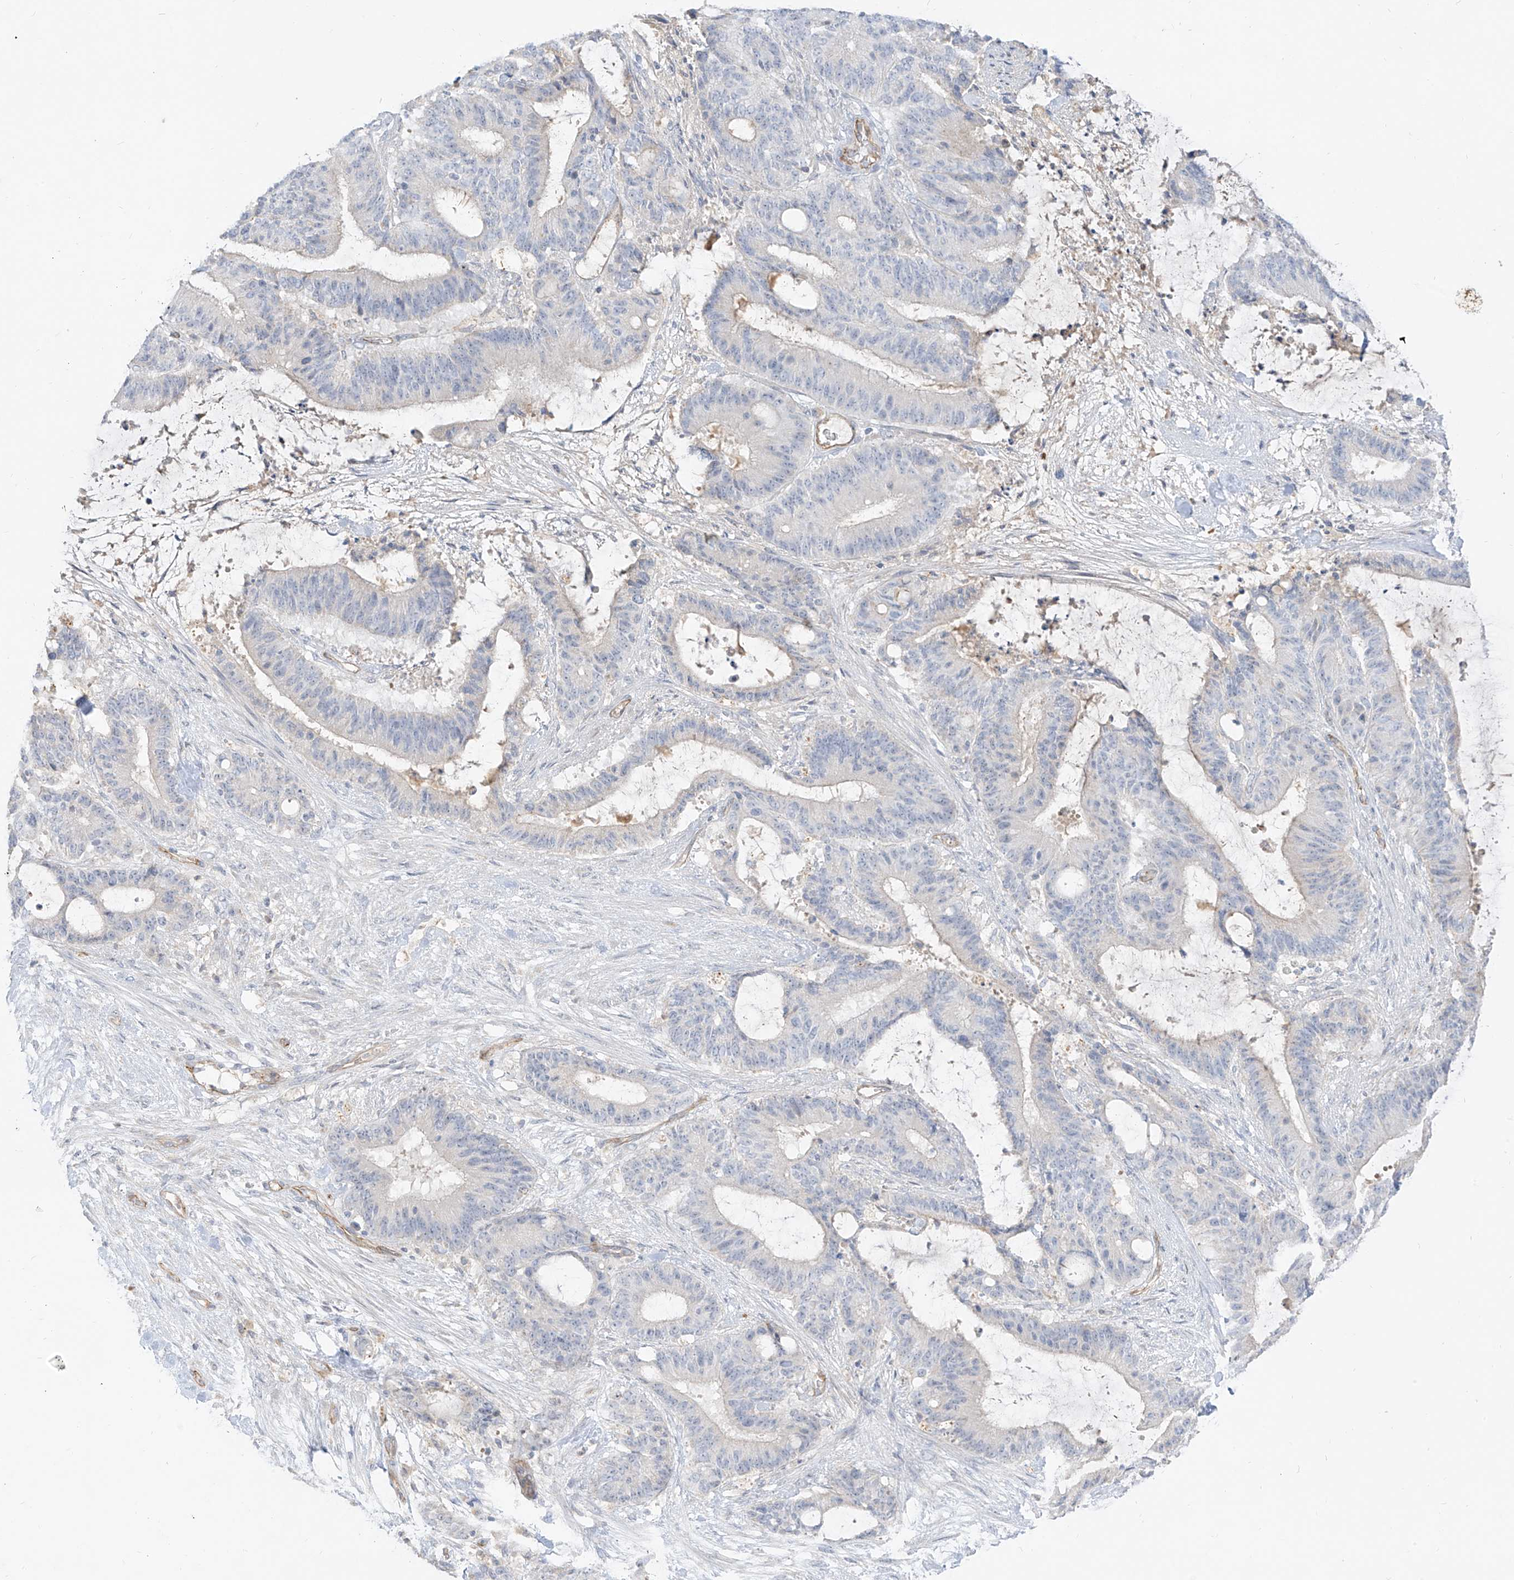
{"staining": {"intensity": "negative", "quantity": "none", "location": "none"}, "tissue": "liver cancer", "cell_type": "Tumor cells", "image_type": "cancer", "snomed": [{"axis": "morphology", "description": "Normal tissue, NOS"}, {"axis": "morphology", "description": "Cholangiocarcinoma"}, {"axis": "topography", "description": "Liver"}, {"axis": "topography", "description": "Peripheral nerve tissue"}], "caption": "High magnification brightfield microscopy of cholangiocarcinoma (liver) stained with DAB (brown) and counterstained with hematoxylin (blue): tumor cells show no significant staining.", "gene": "C2orf42", "patient": {"sex": "female", "age": 73}}